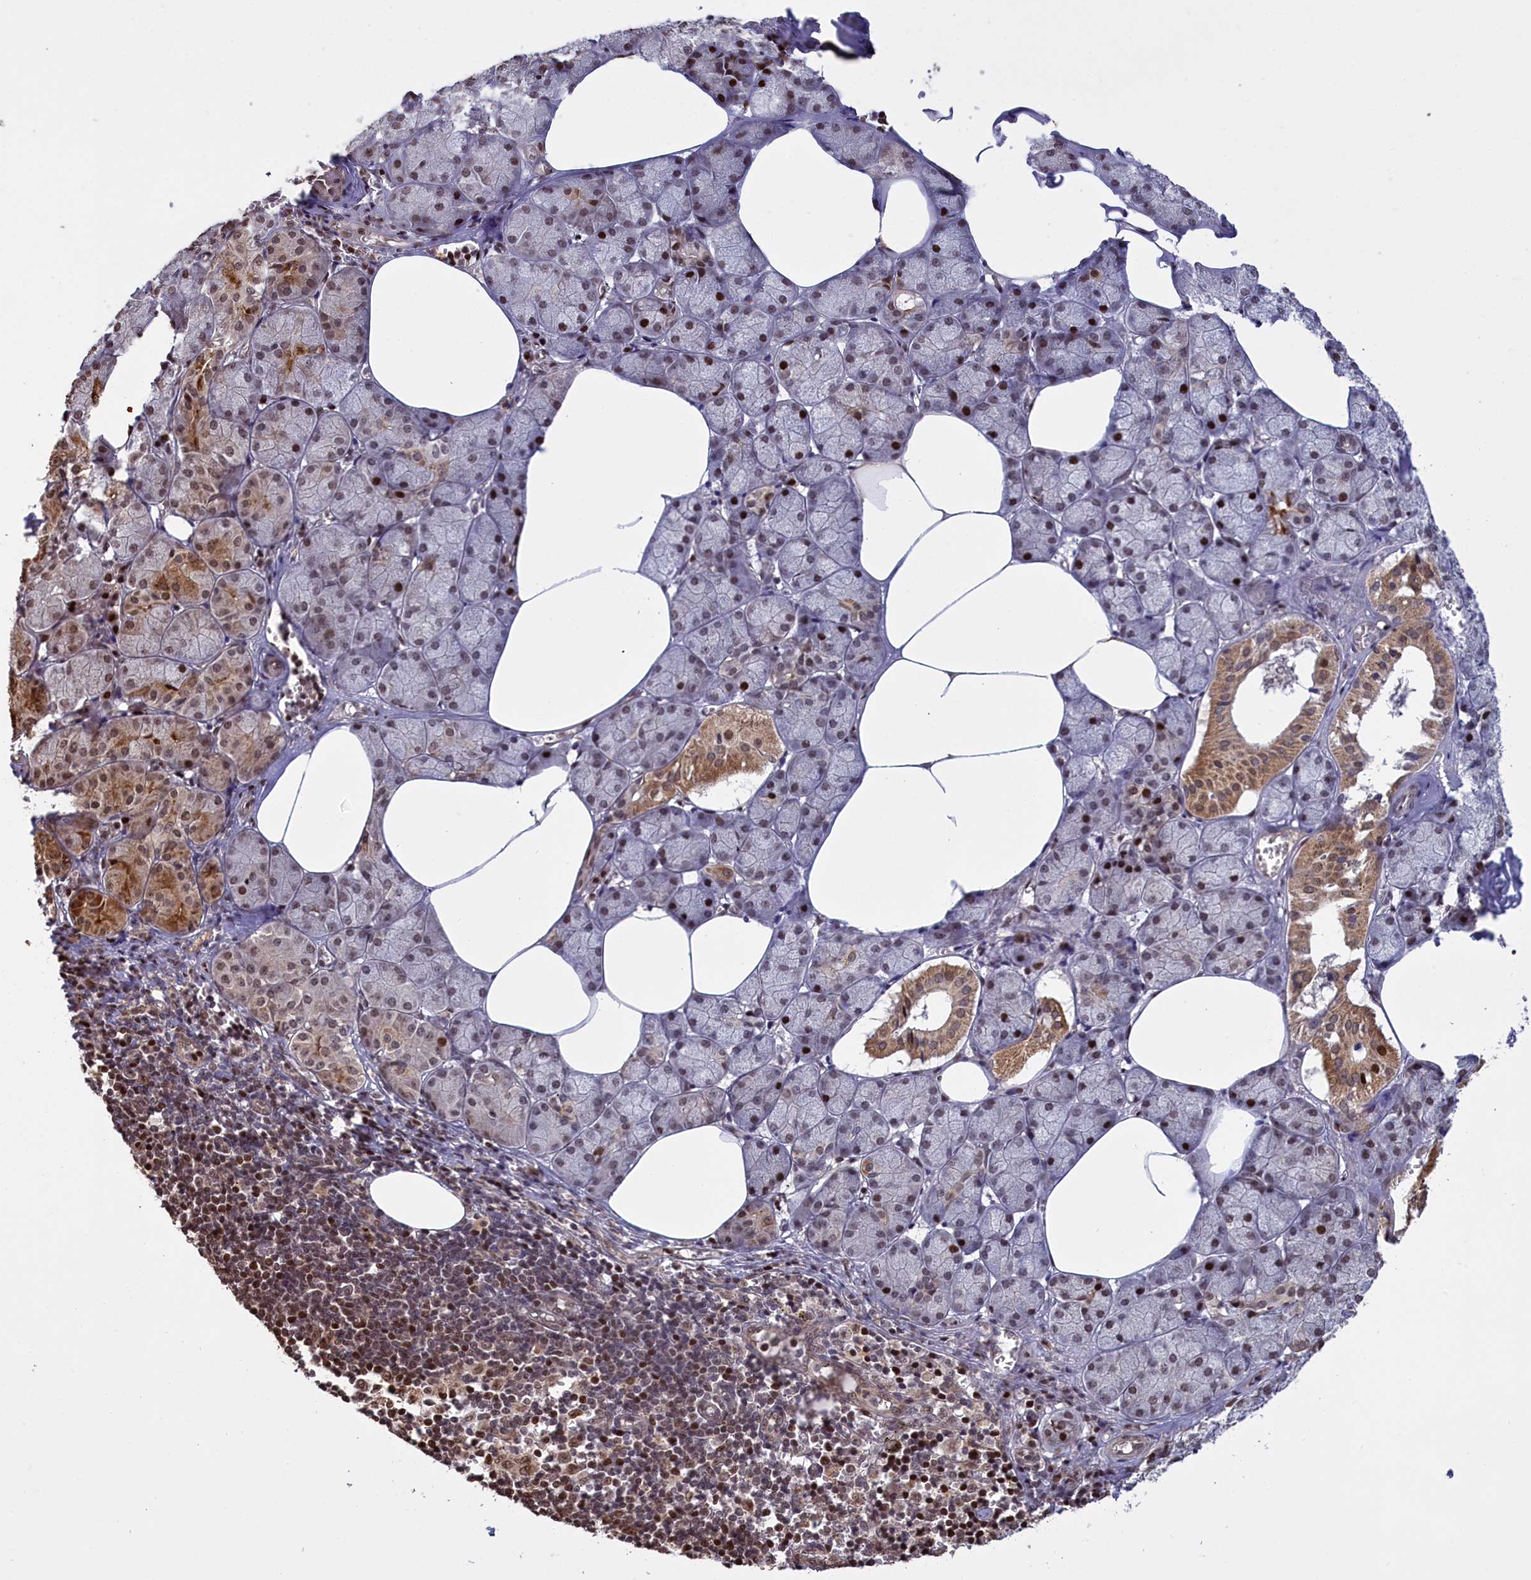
{"staining": {"intensity": "moderate", "quantity": "25%-75%", "location": "cytoplasmic/membranous,nuclear"}, "tissue": "salivary gland", "cell_type": "Glandular cells", "image_type": "normal", "snomed": [{"axis": "morphology", "description": "Normal tissue, NOS"}, {"axis": "topography", "description": "Salivary gland"}], "caption": "This photomicrograph reveals IHC staining of benign salivary gland, with medium moderate cytoplasmic/membranous,nuclear staining in approximately 25%-75% of glandular cells.", "gene": "RELB", "patient": {"sex": "male", "age": 62}}